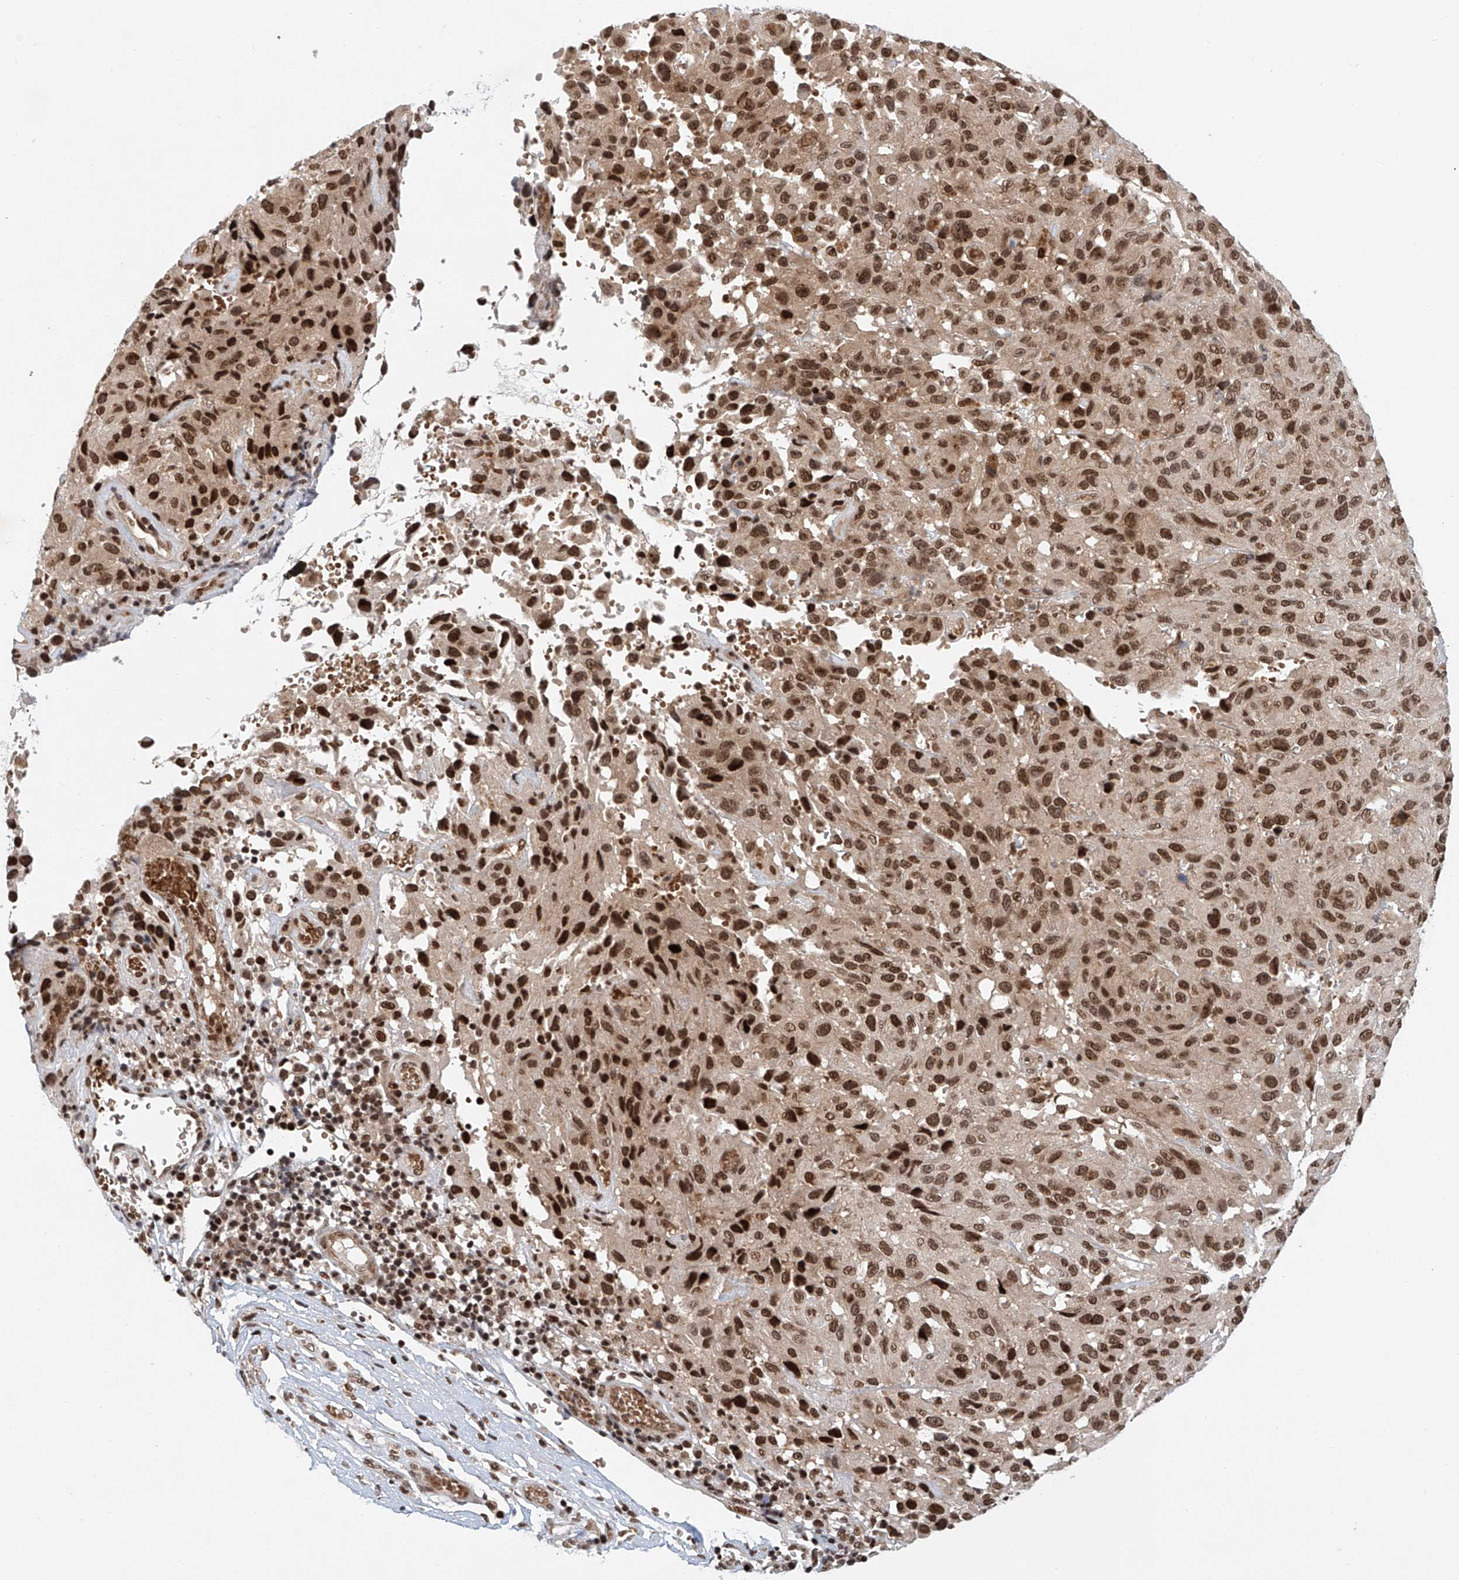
{"staining": {"intensity": "strong", "quantity": ">75%", "location": "nuclear"}, "tissue": "melanoma", "cell_type": "Tumor cells", "image_type": "cancer", "snomed": [{"axis": "morphology", "description": "Malignant melanoma, NOS"}, {"axis": "topography", "description": "Skin"}], "caption": "Immunohistochemistry (IHC) photomicrograph of melanoma stained for a protein (brown), which shows high levels of strong nuclear expression in approximately >75% of tumor cells.", "gene": "ZNF470", "patient": {"sex": "male", "age": 66}}